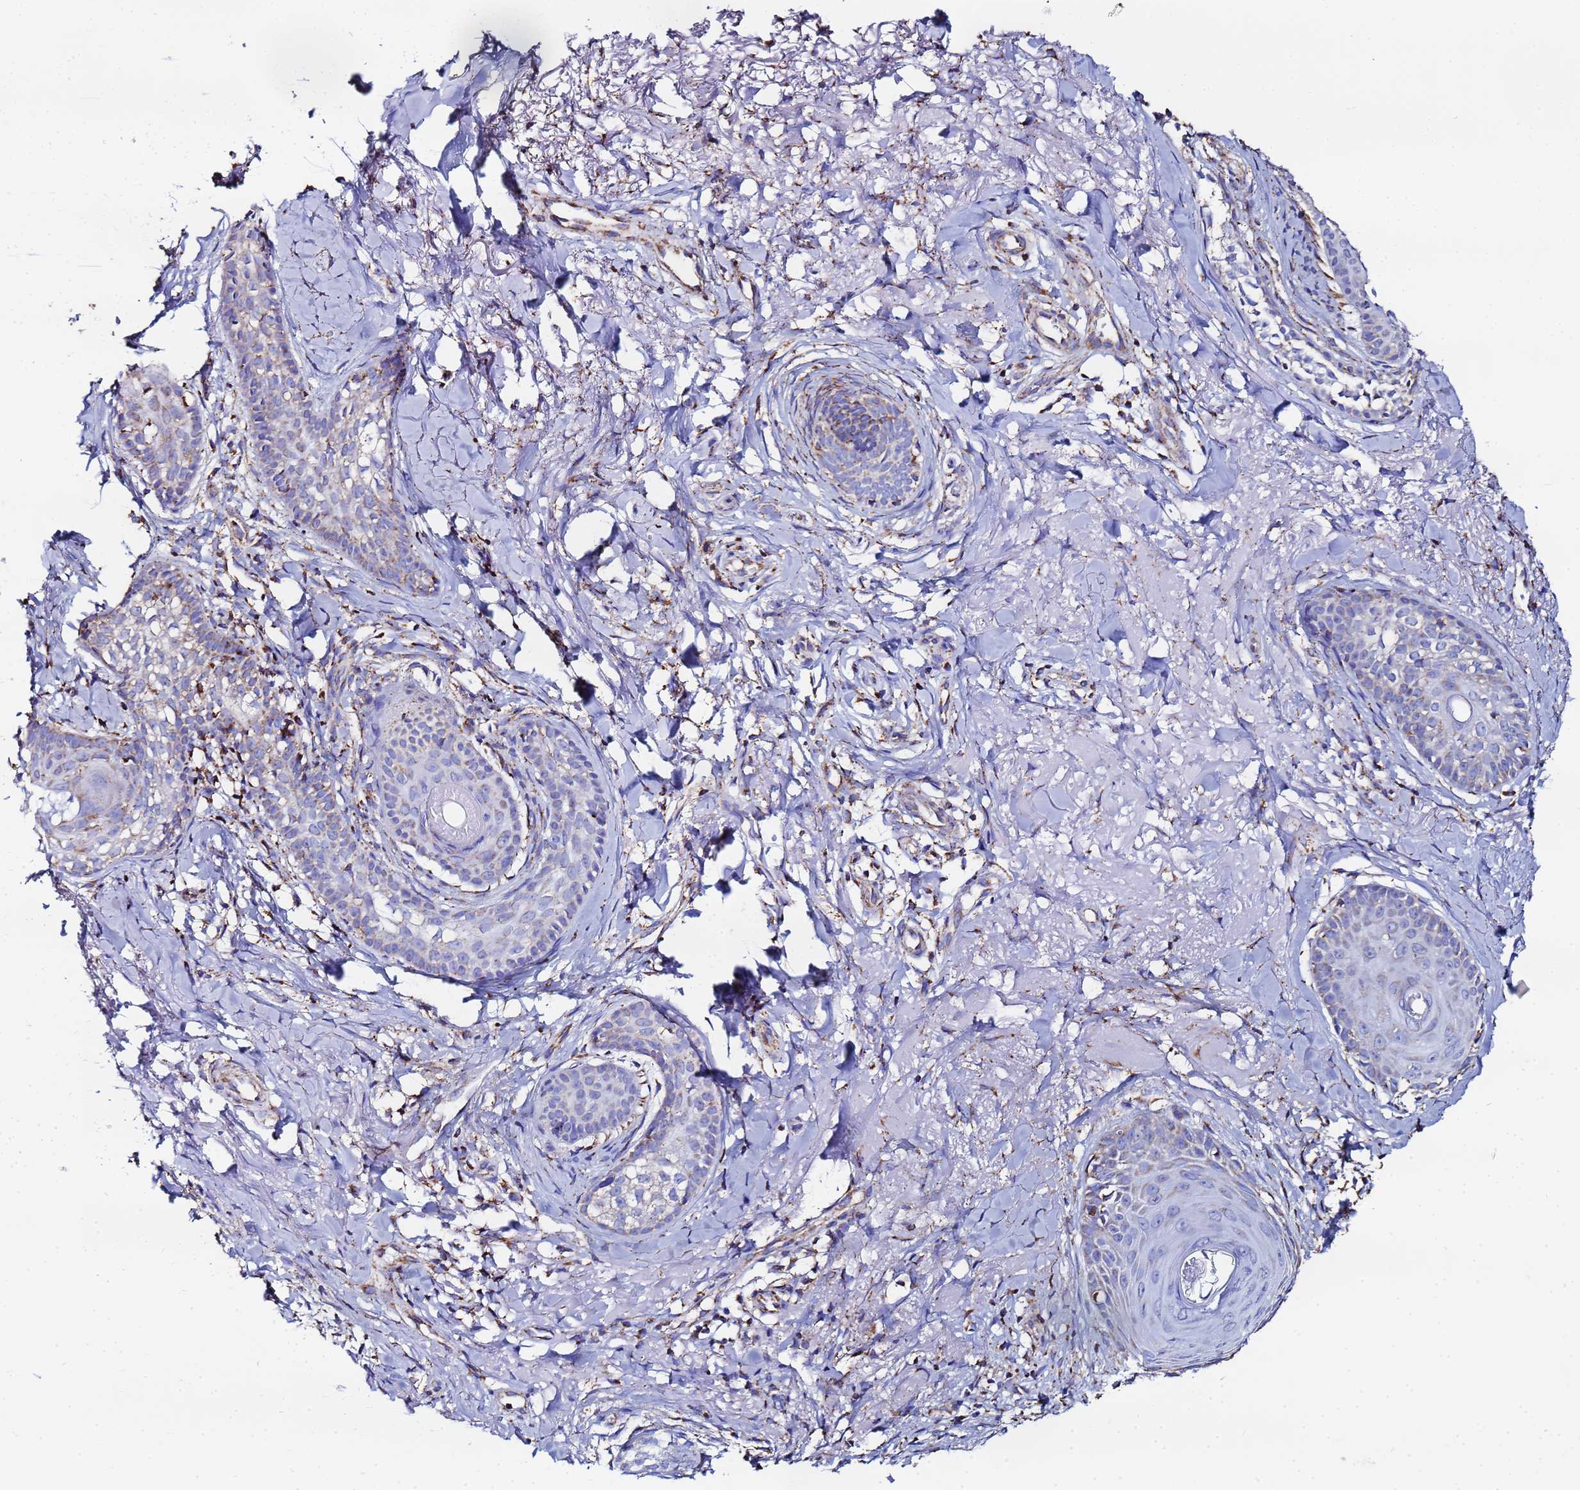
{"staining": {"intensity": "weak", "quantity": "<25%", "location": "cytoplasmic/membranous"}, "tissue": "skin cancer", "cell_type": "Tumor cells", "image_type": "cancer", "snomed": [{"axis": "morphology", "description": "Basal cell carcinoma"}, {"axis": "topography", "description": "Skin"}], "caption": "Immunohistochemical staining of basal cell carcinoma (skin) reveals no significant positivity in tumor cells.", "gene": "GLUD1", "patient": {"sex": "female", "age": 76}}